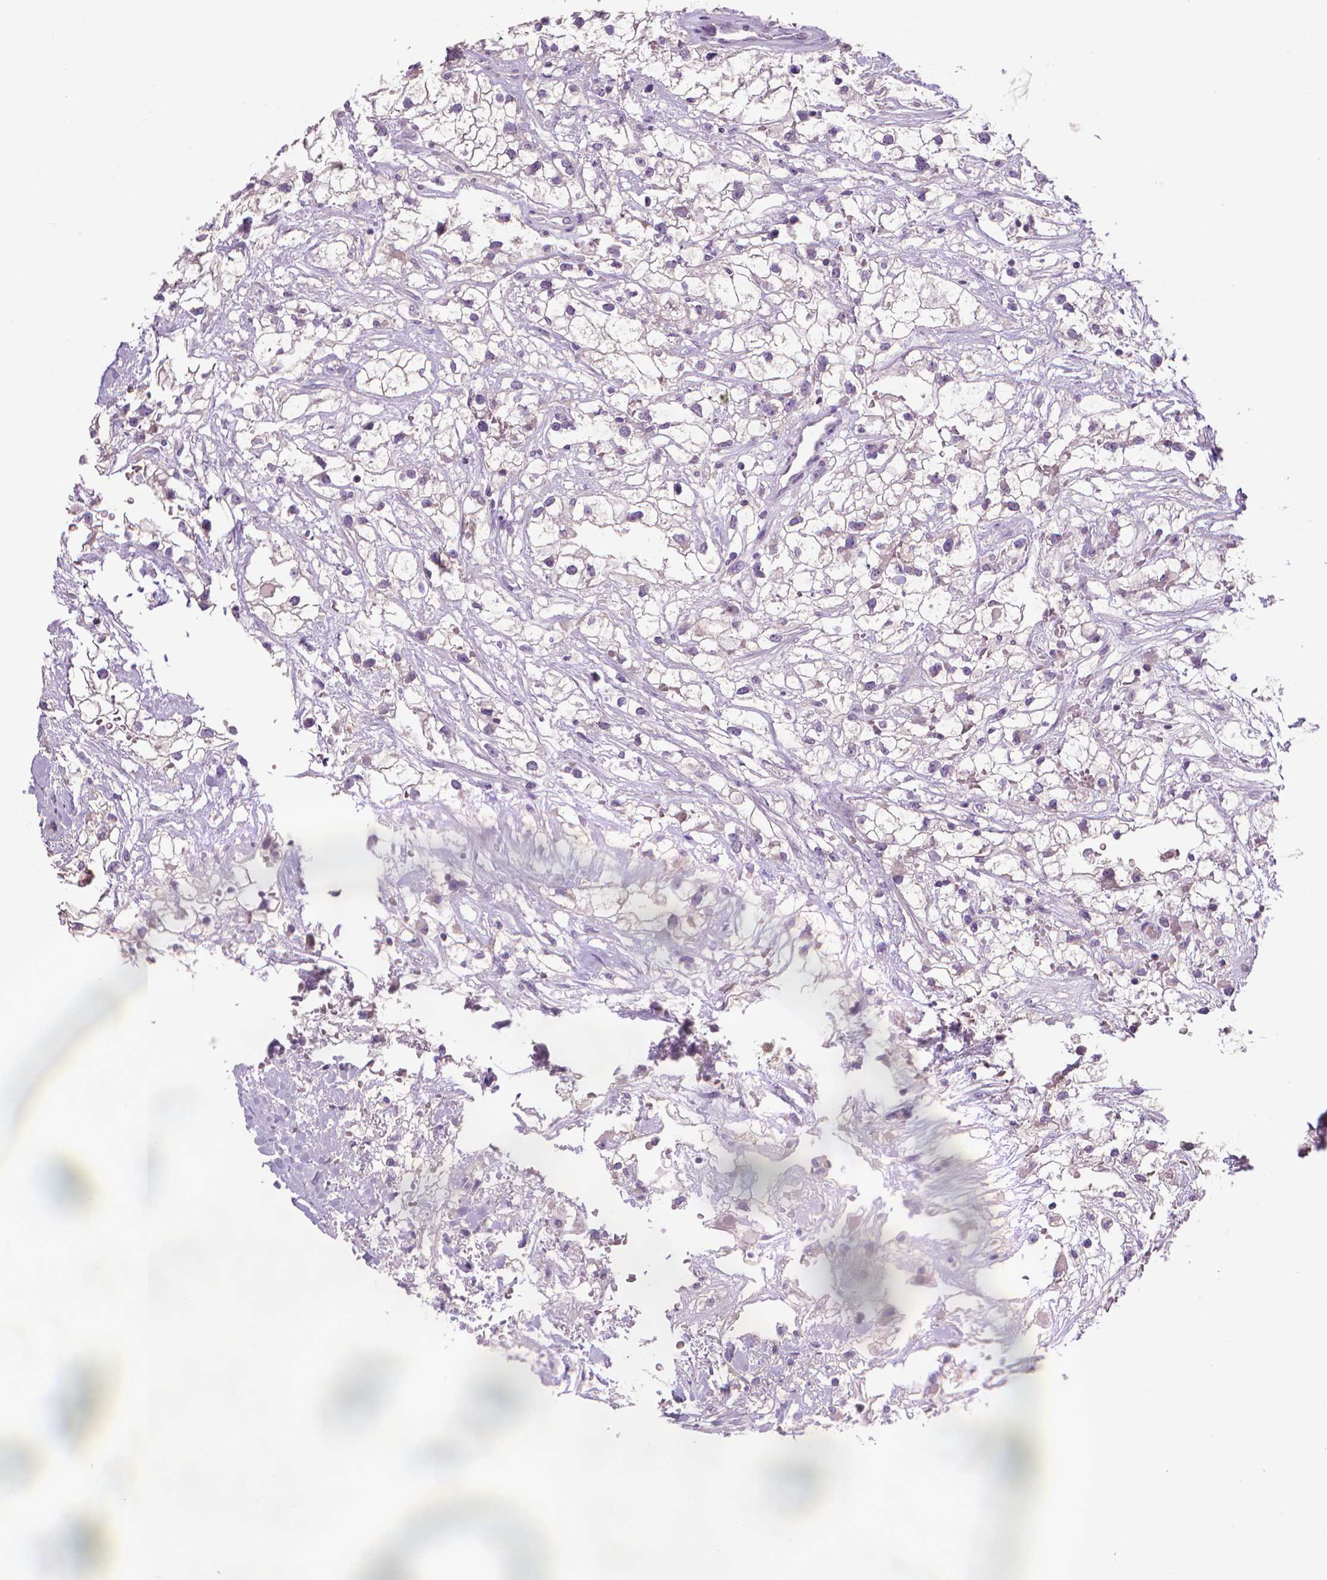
{"staining": {"intensity": "negative", "quantity": "none", "location": "none"}, "tissue": "renal cancer", "cell_type": "Tumor cells", "image_type": "cancer", "snomed": [{"axis": "morphology", "description": "Adenocarcinoma, NOS"}, {"axis": "topography", "description": "Kidney"}], "caption": "Immunohistochemistry (IHC) image of renal cancer stained for a protein (brown), which exhibits no staining in tumor cells. (DAB (3,3'-diaminobenzidine) IHC, high magnification).", "gene": "CDKN2D", "patient": {"sex": "male", "age": 59}}